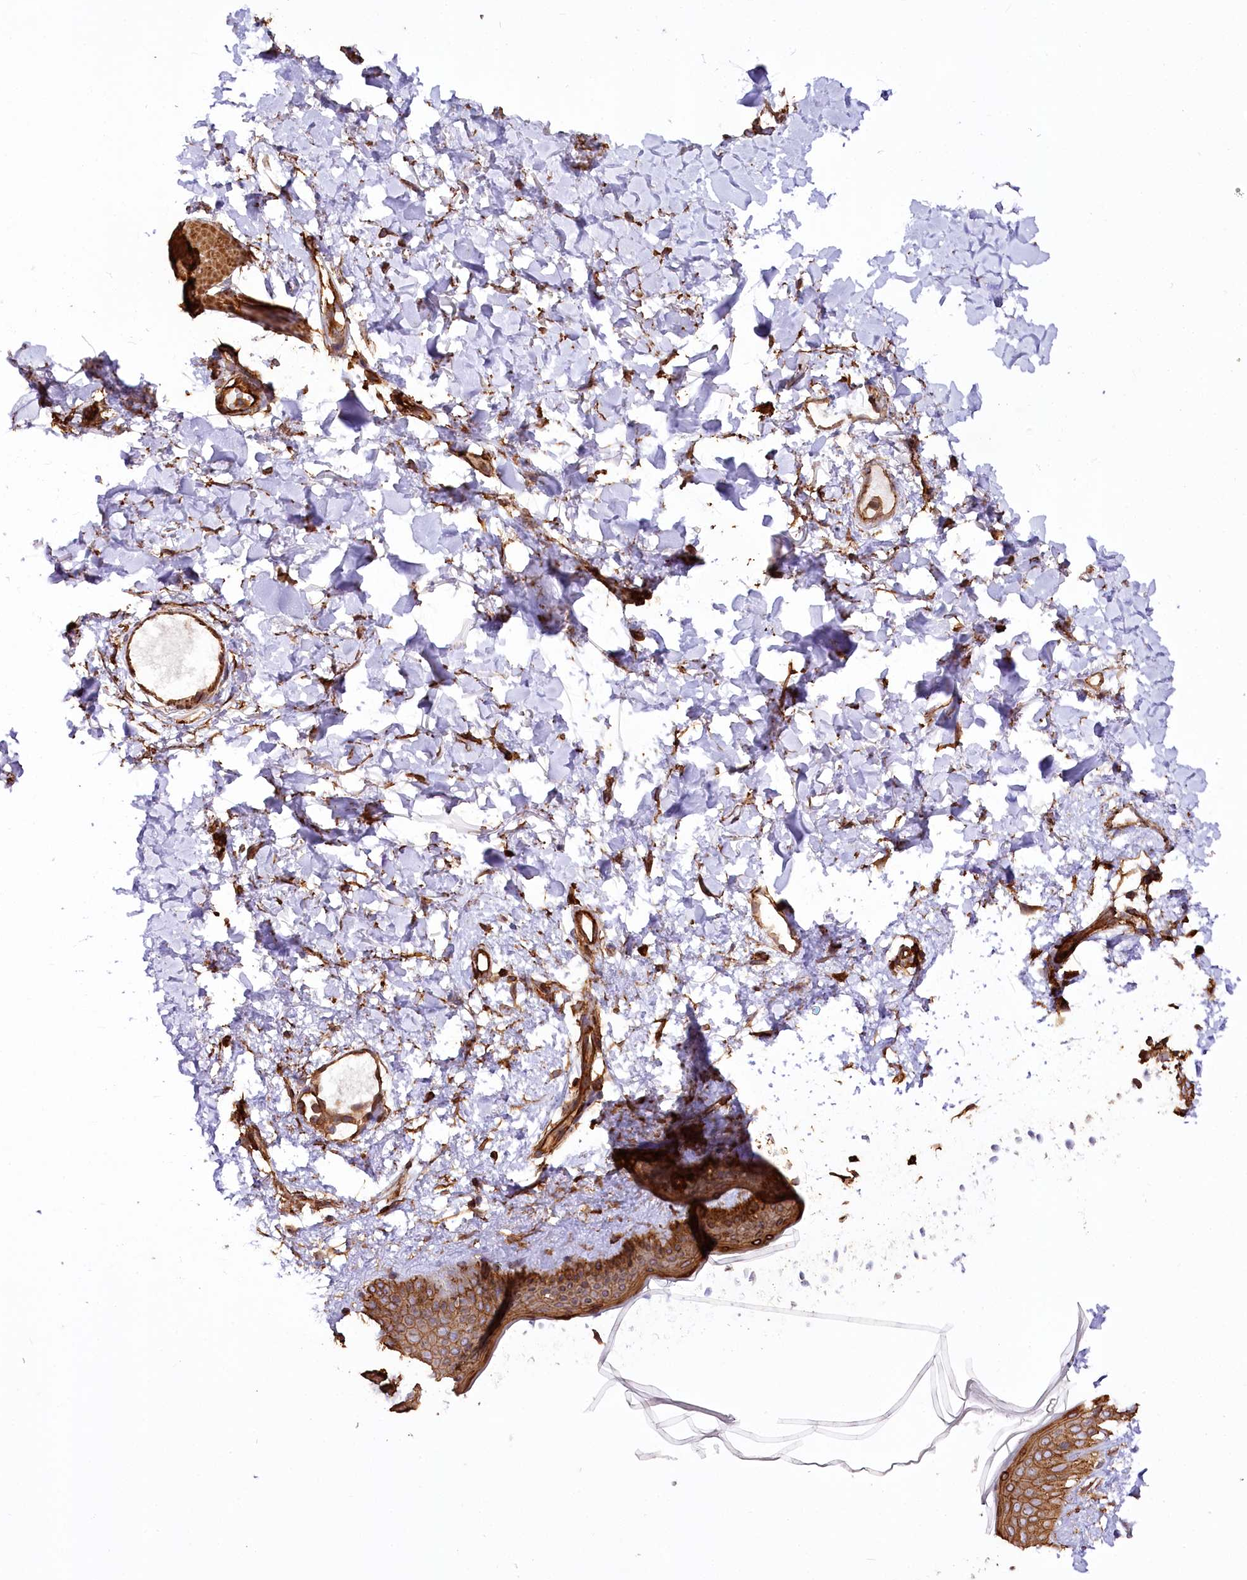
{"staining": {"intensity": "moderate", "quantity": ">75%", "location": "cytoplasmic/membranous"}, "tissue": "skin", "cell_type": "Fibroblasts", "image_type": "normal", "snomed": [{"axis": "morphology", "description": "Normal tissue, NOS"}, {"axis": "topography", "description": "Skin"}], "caption": "Skin stained with immunohistochemistry (IHC) shows moderate cytoplasmic/membranous staining in about >75% of fibroblasts. (DAB IHC, brown staining for protein, blue staining for nuclei).", "gene": "SYNPO2", "patient": {"sex": "female", "age": 58}}